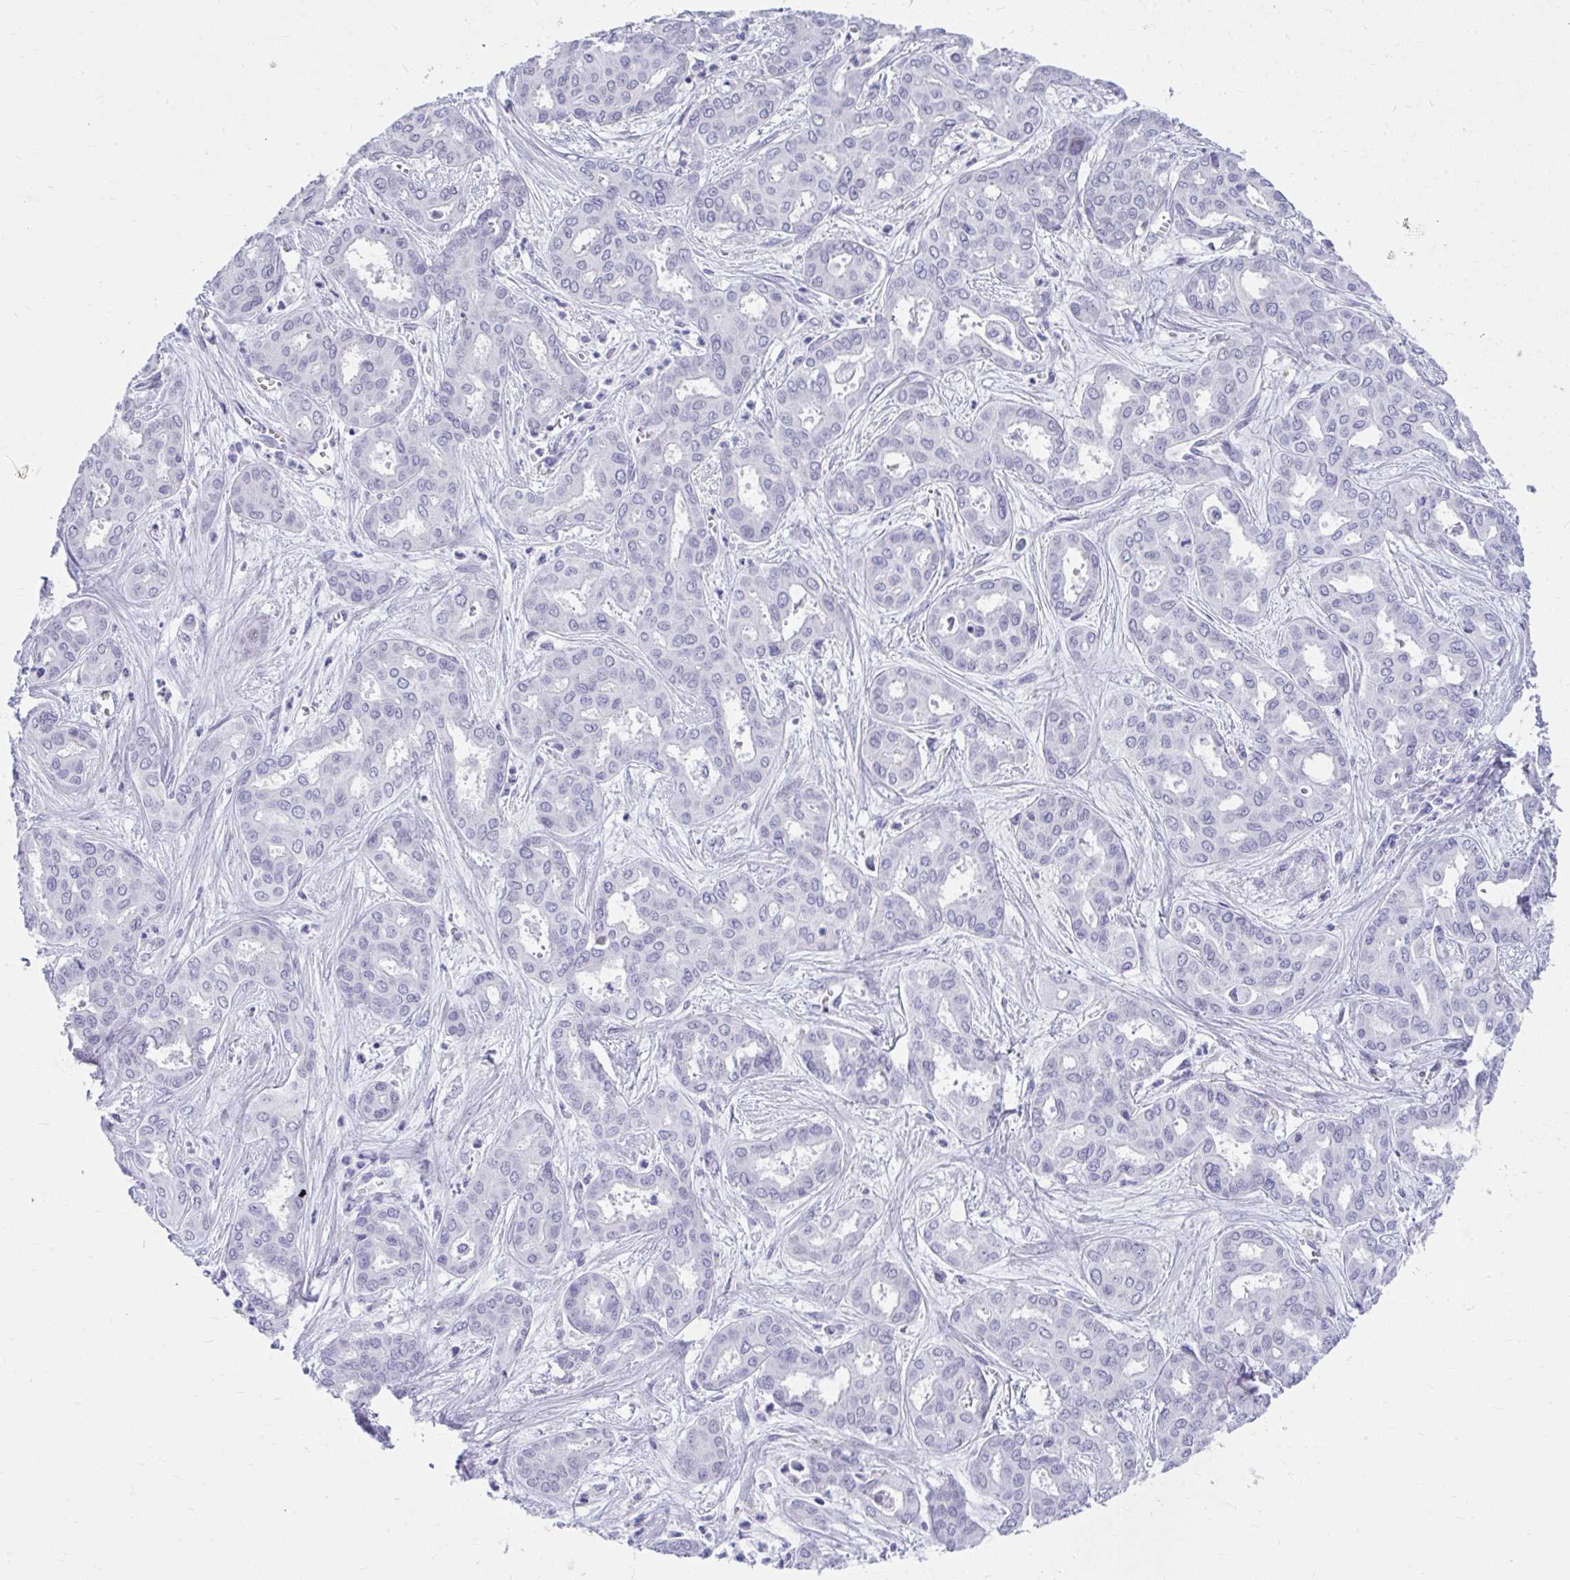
{"staining": {"intensity": "negative", "quantity": "none", "location": "none"}, "tissue": "liver cancer", "cell_type": "Tumor cells", "image_type": "cancer", "snomed": [{"axis": "morphology", "description": "Cholangiocarcinoma"}, {"axis": "topography", "description": "Liver"}], "caption": "Immunohistochemistry (IHC) of liver cancer reveals no positivity in tumor cells.", "gene": "ISL1", "patient": {"sex": "female", "age": 64}}